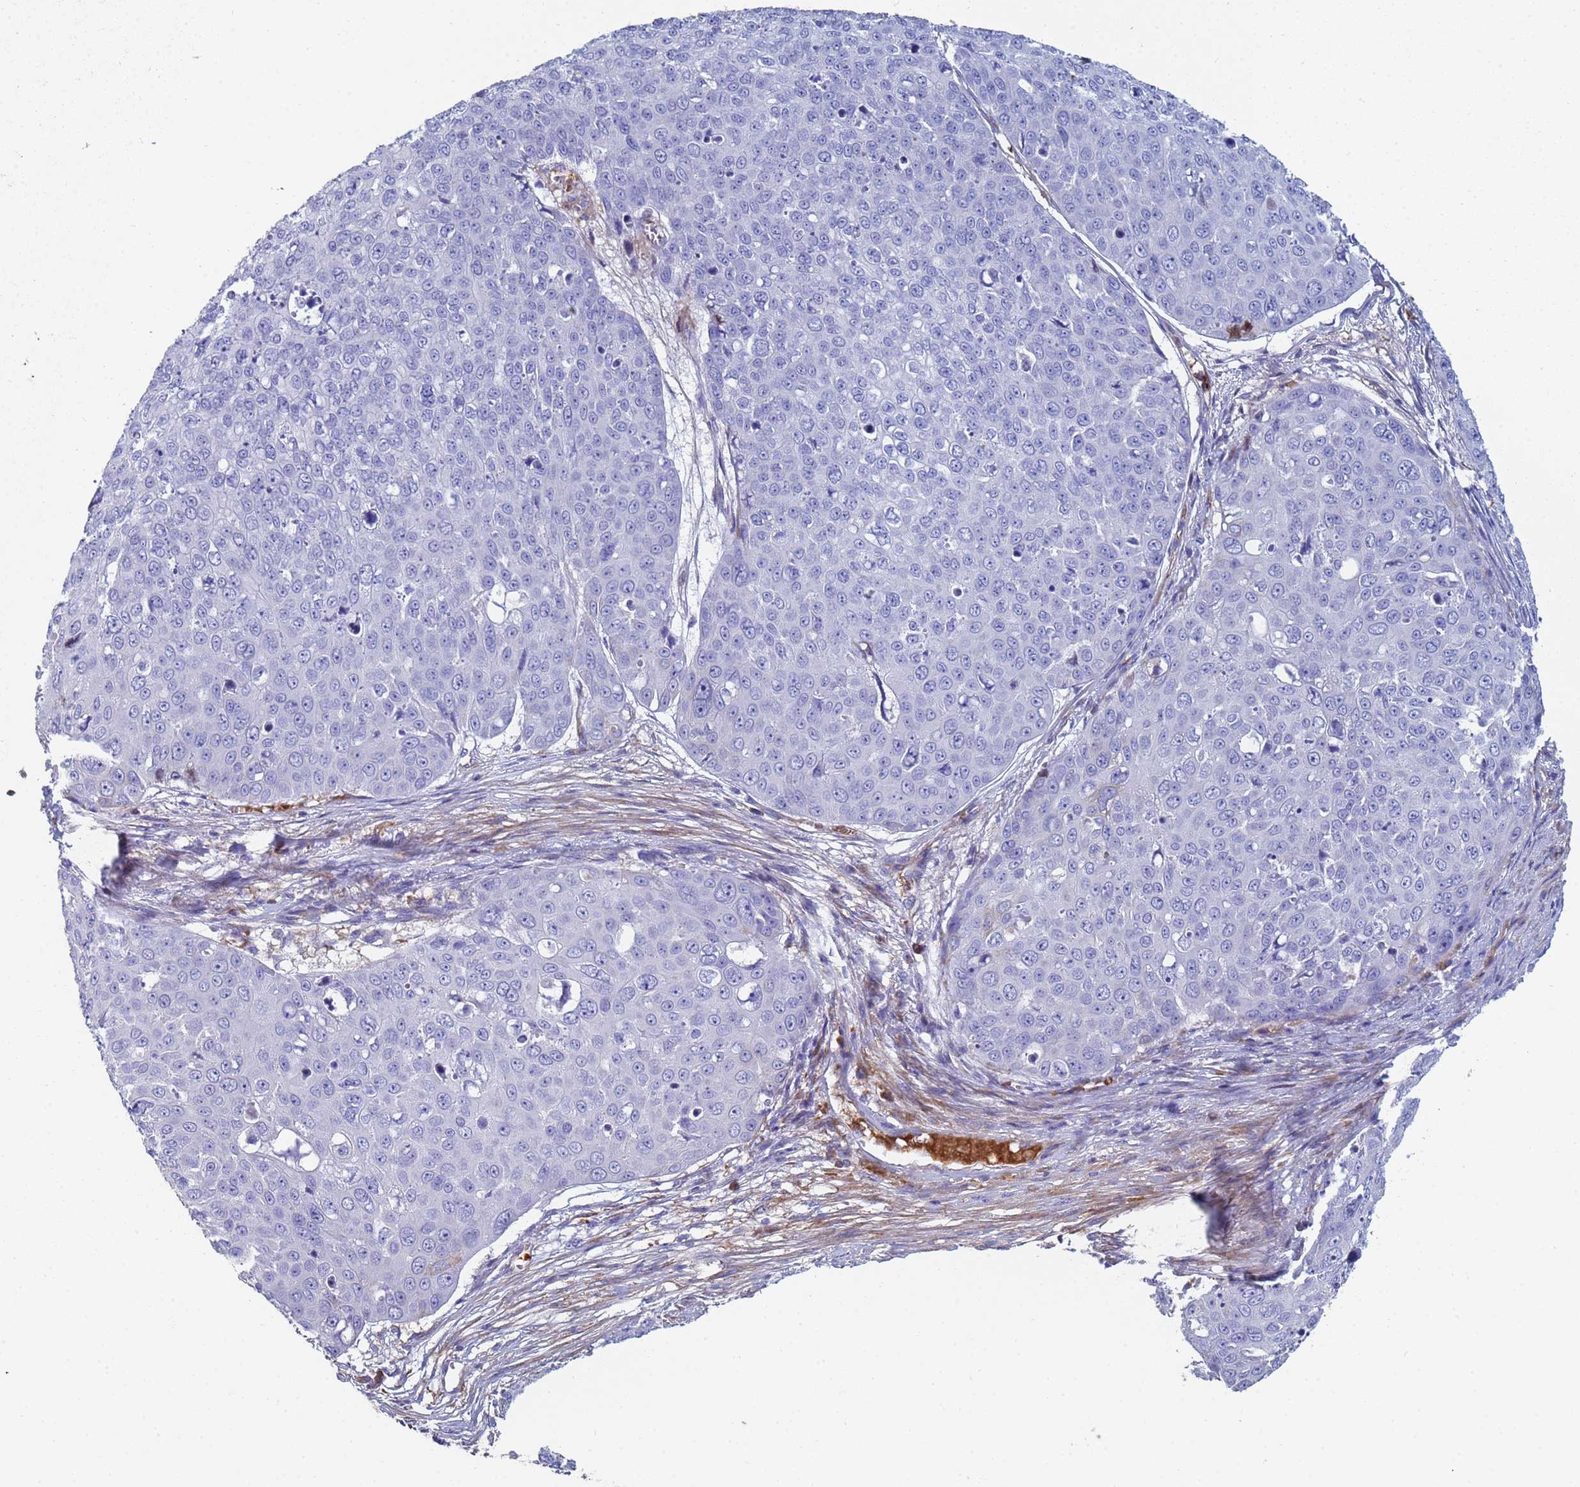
{"staining": {"intensity": "negative", "quantity": "none", "location": "none"}, "tissue": "skin cancer", "cell_type": "Tumor cells", "image_type": "cancer", "snomed": [{"axis": "morphology", "description": "Squamous cell carcinoma, NOS"}, {"axis": "topography", "description": "Skin"}], "caption": "Immunohistochemistry (IHC) micrograph of human skin cancer stained for a protein (brown), which exhibits no expression in tumor cells.", "gene": "ABCA8", "patient": {"sex": "male", "age": 71}}